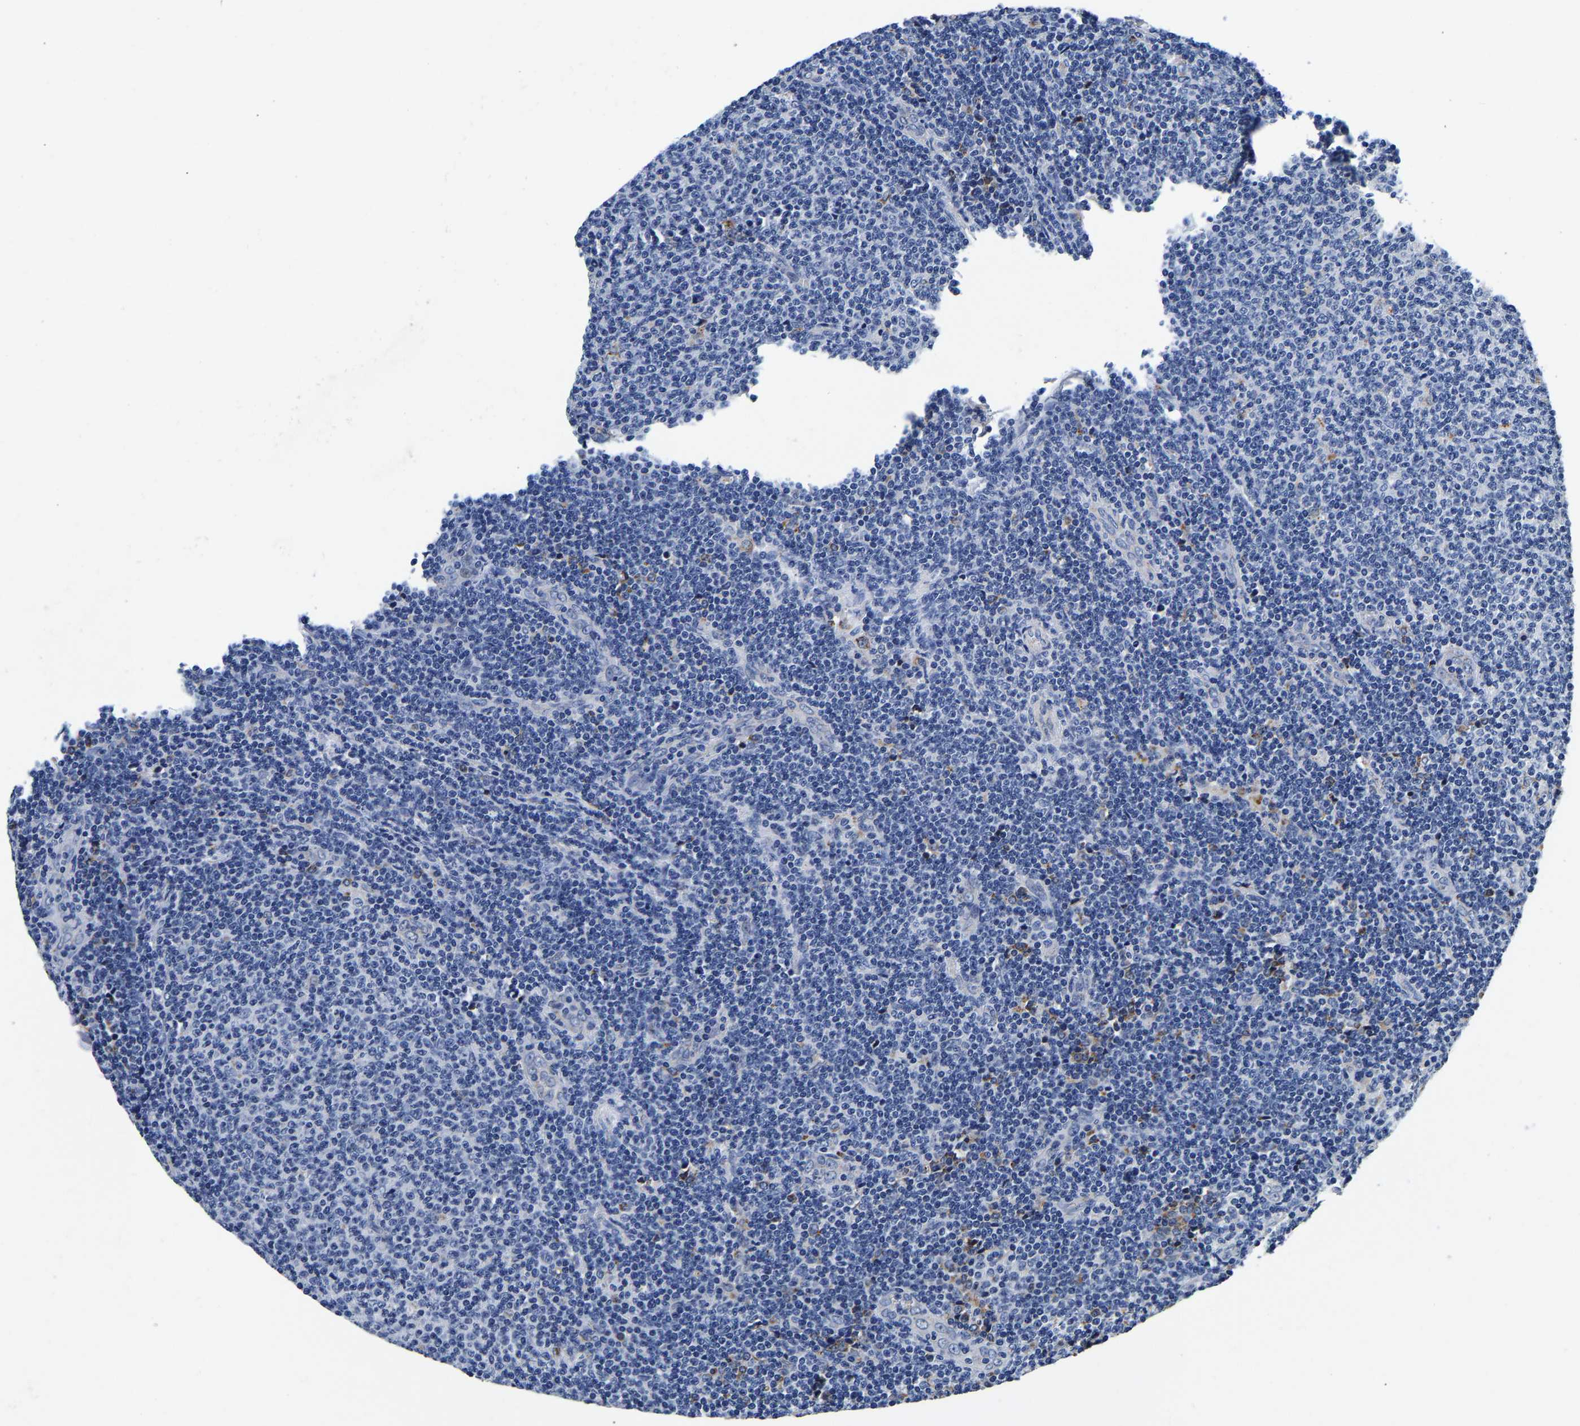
{"staining": {"intensity": "negative", "quantity": "none", "location": "none"}, "tissue": "lymphoma", "cell_type": "Tumor cells", "image_type": "cancer", "snomed": [{"axis": "morphology", "description": "Malignant lymphoma, non-Hodgkin's type, Low grade"}, {"axis": "topography", "description": "Lymph node"}], "caption": "Immunohistochemistry micrograph of human lymphoma stained for a protein (brown), which demonstrates no staining in tumor cells. (Stains: DAB immunohistochemistry (IHC) with hematoxylin counter stain, Microscopy: brightfield microscopy at high magnification).", "gene": "GRN", "patient": {"sex": "male", "age": 66}}